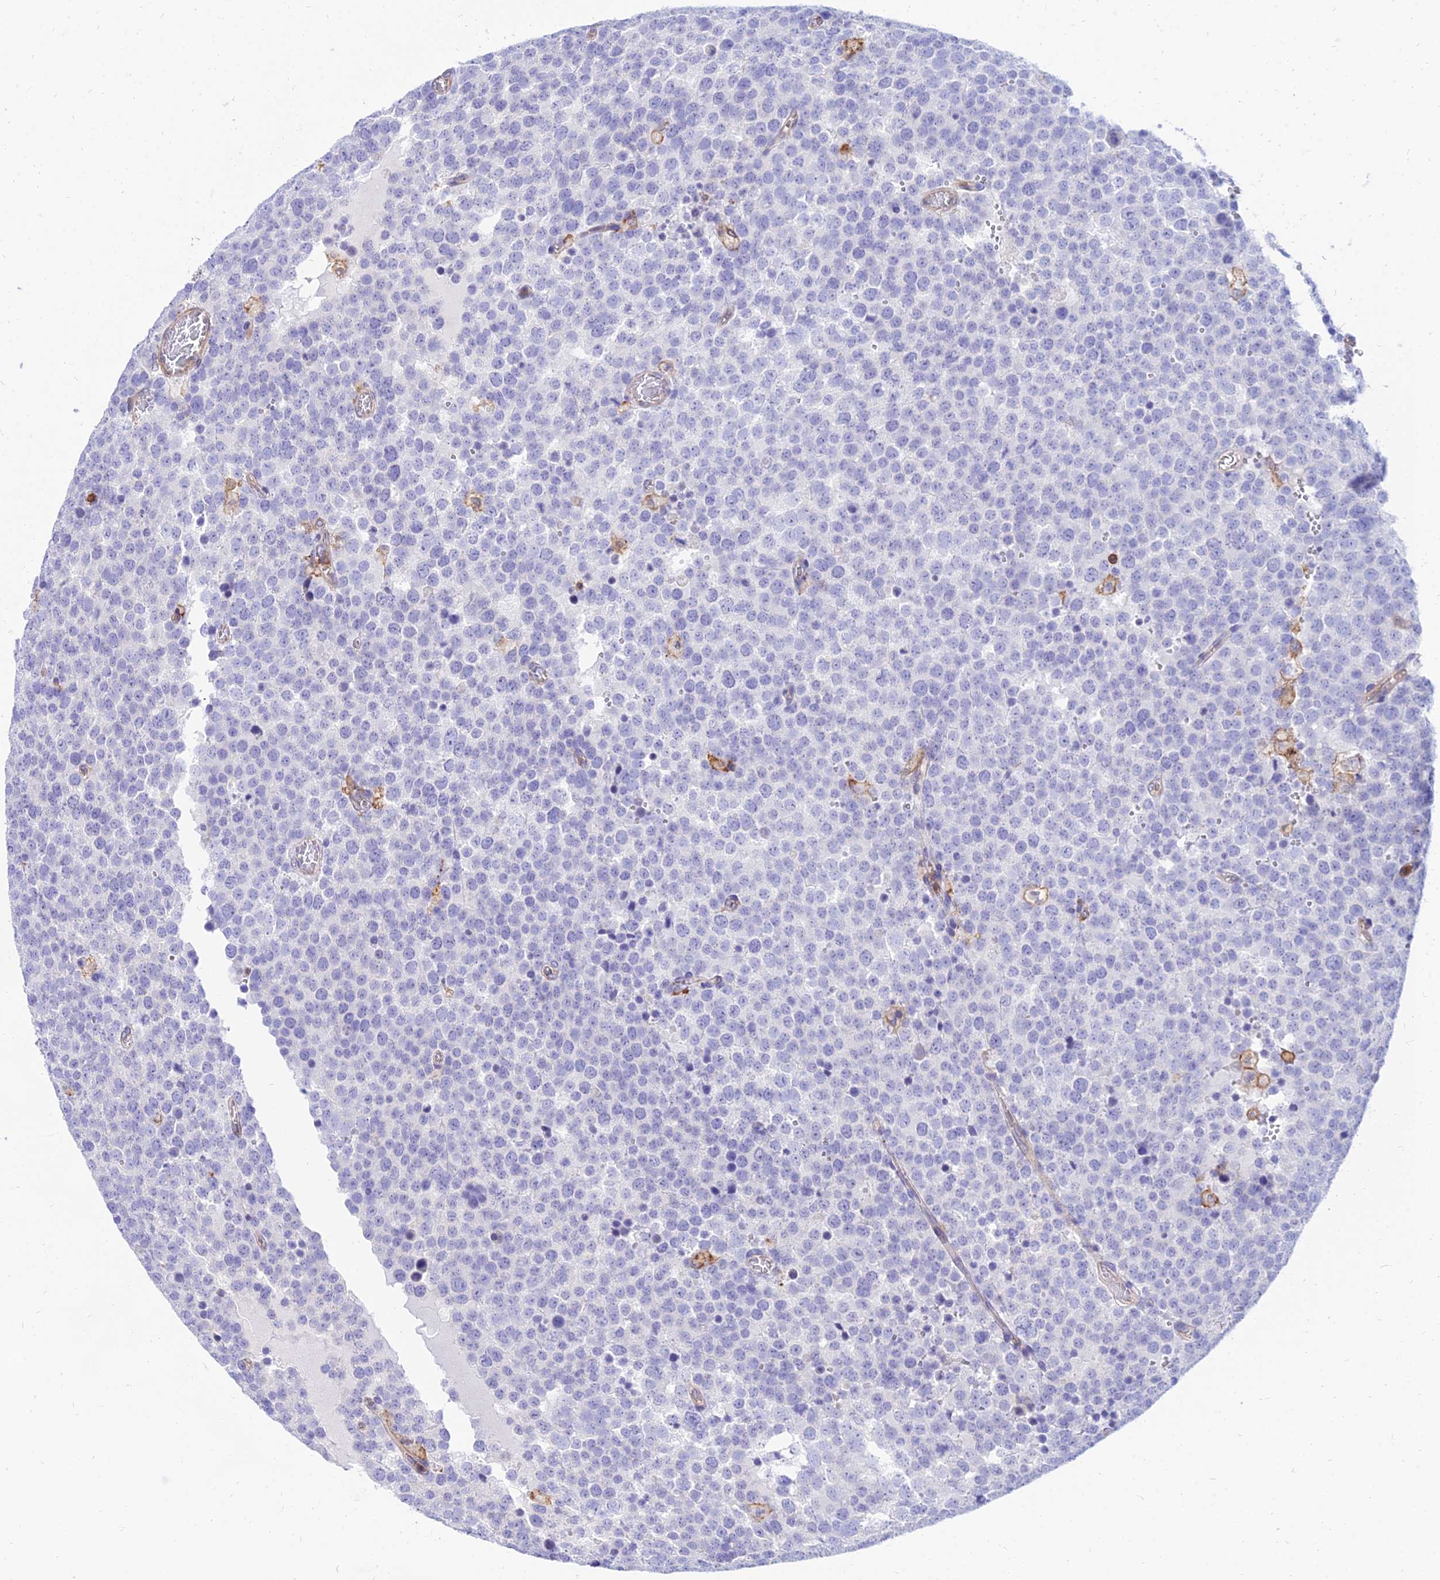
{"staining": {"intensity": "negative", "quantity": "none", "location": "none"}, "tissue": "testis cancer", "cell_type": "Tumor cells", "image_type": "cancer", "snomed": [{"axis": "morphology", "description": "Normal tissue, NOS"}, {"axis": "morphology", "description": "Seminoma, NOS"}, {"axis": "topography", "description": "Testis"}], "caption": "High magnification brightfield microscopy of testis cancer stained with DAB (3,3'-diaminobenzidine) (brown) and counterstained with hematoxylin (blue): tumor cells show no significant positivity.", "gene": "SREK1IP1", "patient": {"sex": "male", "age": 71}}